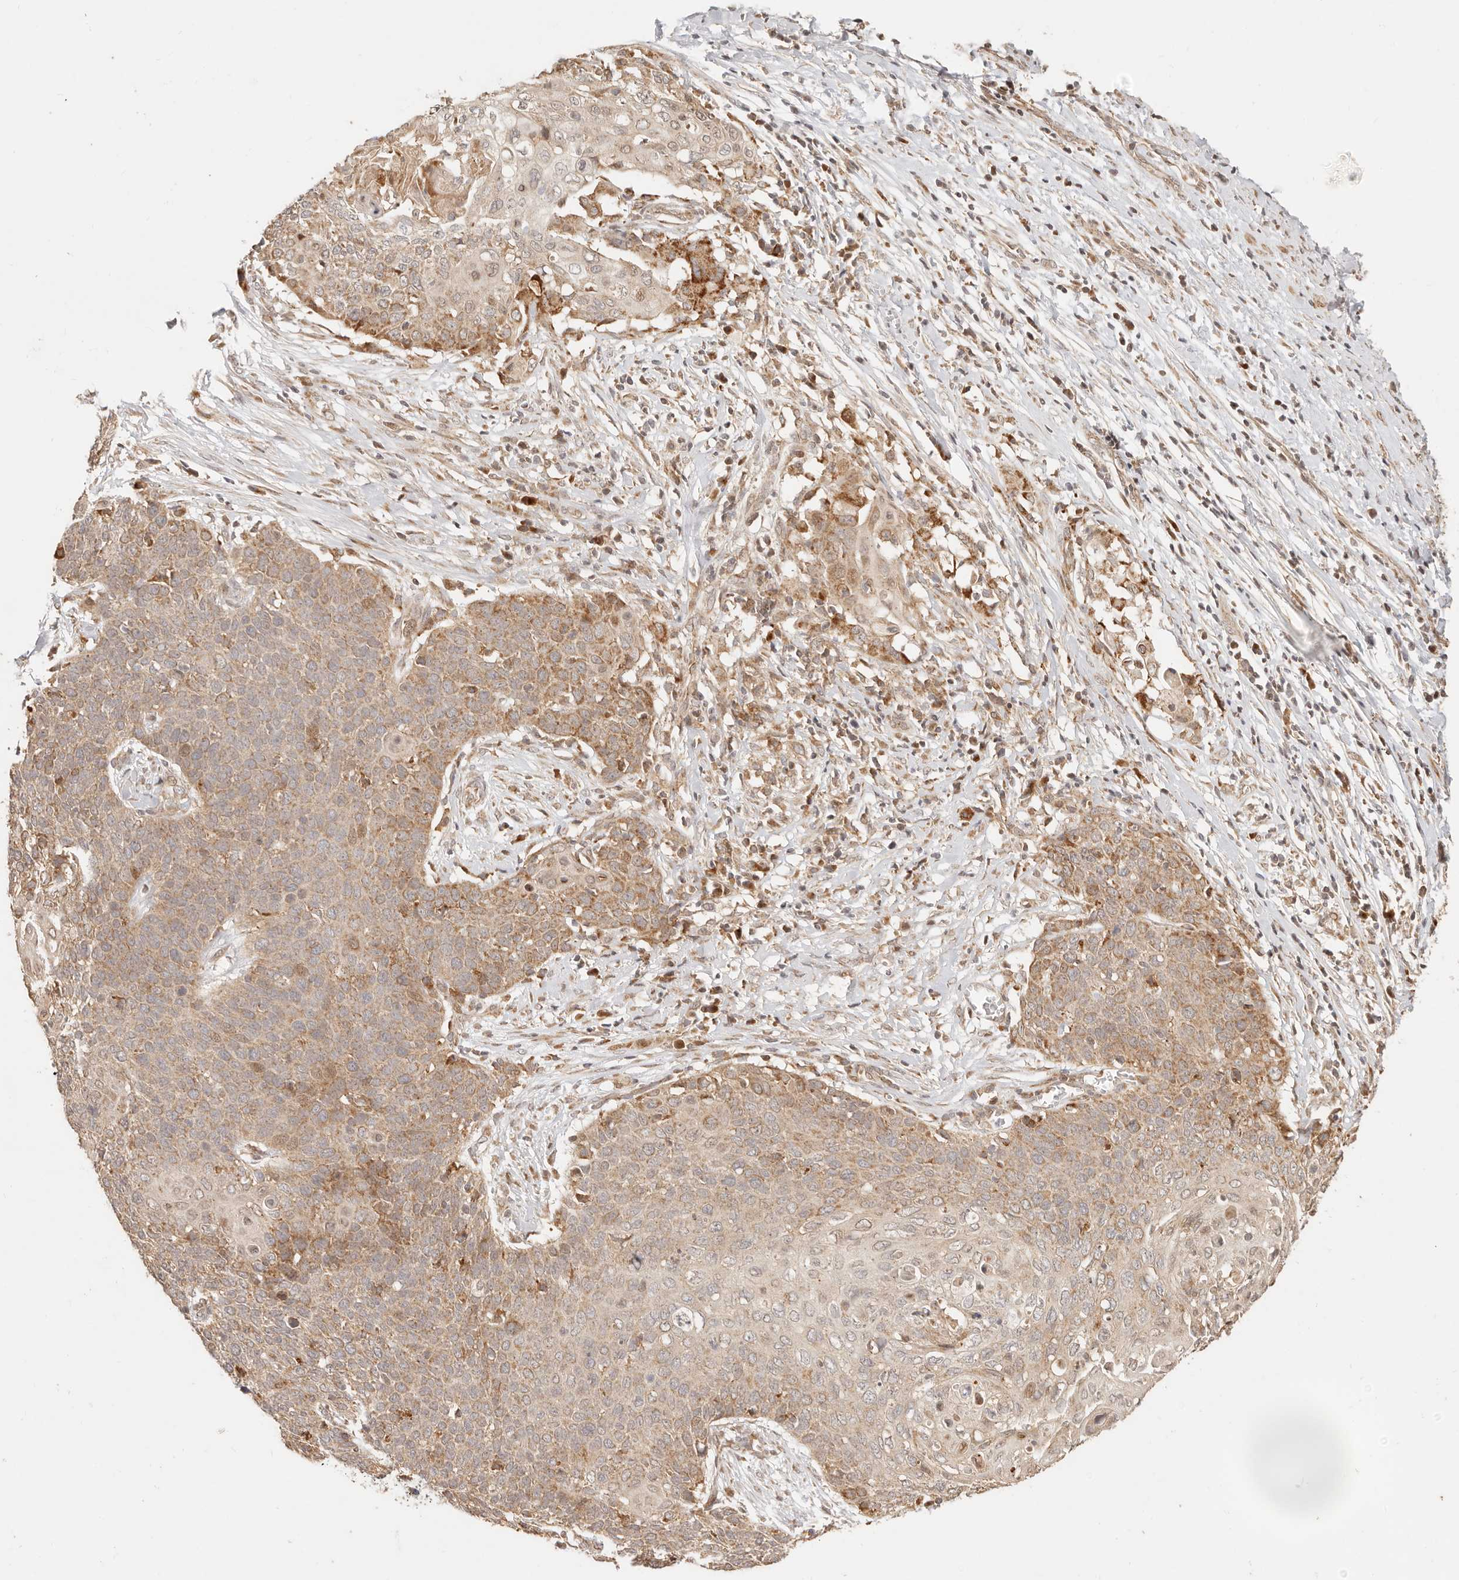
{"staining": {"intensity": "moderate", "quantity": ">75%", "location": "cytoplasmic/membranous"}, "tissue": "cervical cancer", "cell_type": "Tumor cells", "image_type": "cancer", "snomed": [{"axis": "morphology", "description": "Squamous cell carcinoma, NOS"}, {"axis": "topography", "description": "Cervix"}], "caption": "This photomicrograph reveals immunohistochemistry (IHC) staining of human cervical squamous cell carcinoma, with medium moderate cytoplasmic/membranous expression in about >75% of tumor cells.", "gene": "TIMM17A", "patient": {"sex": "female", "age": 39}}